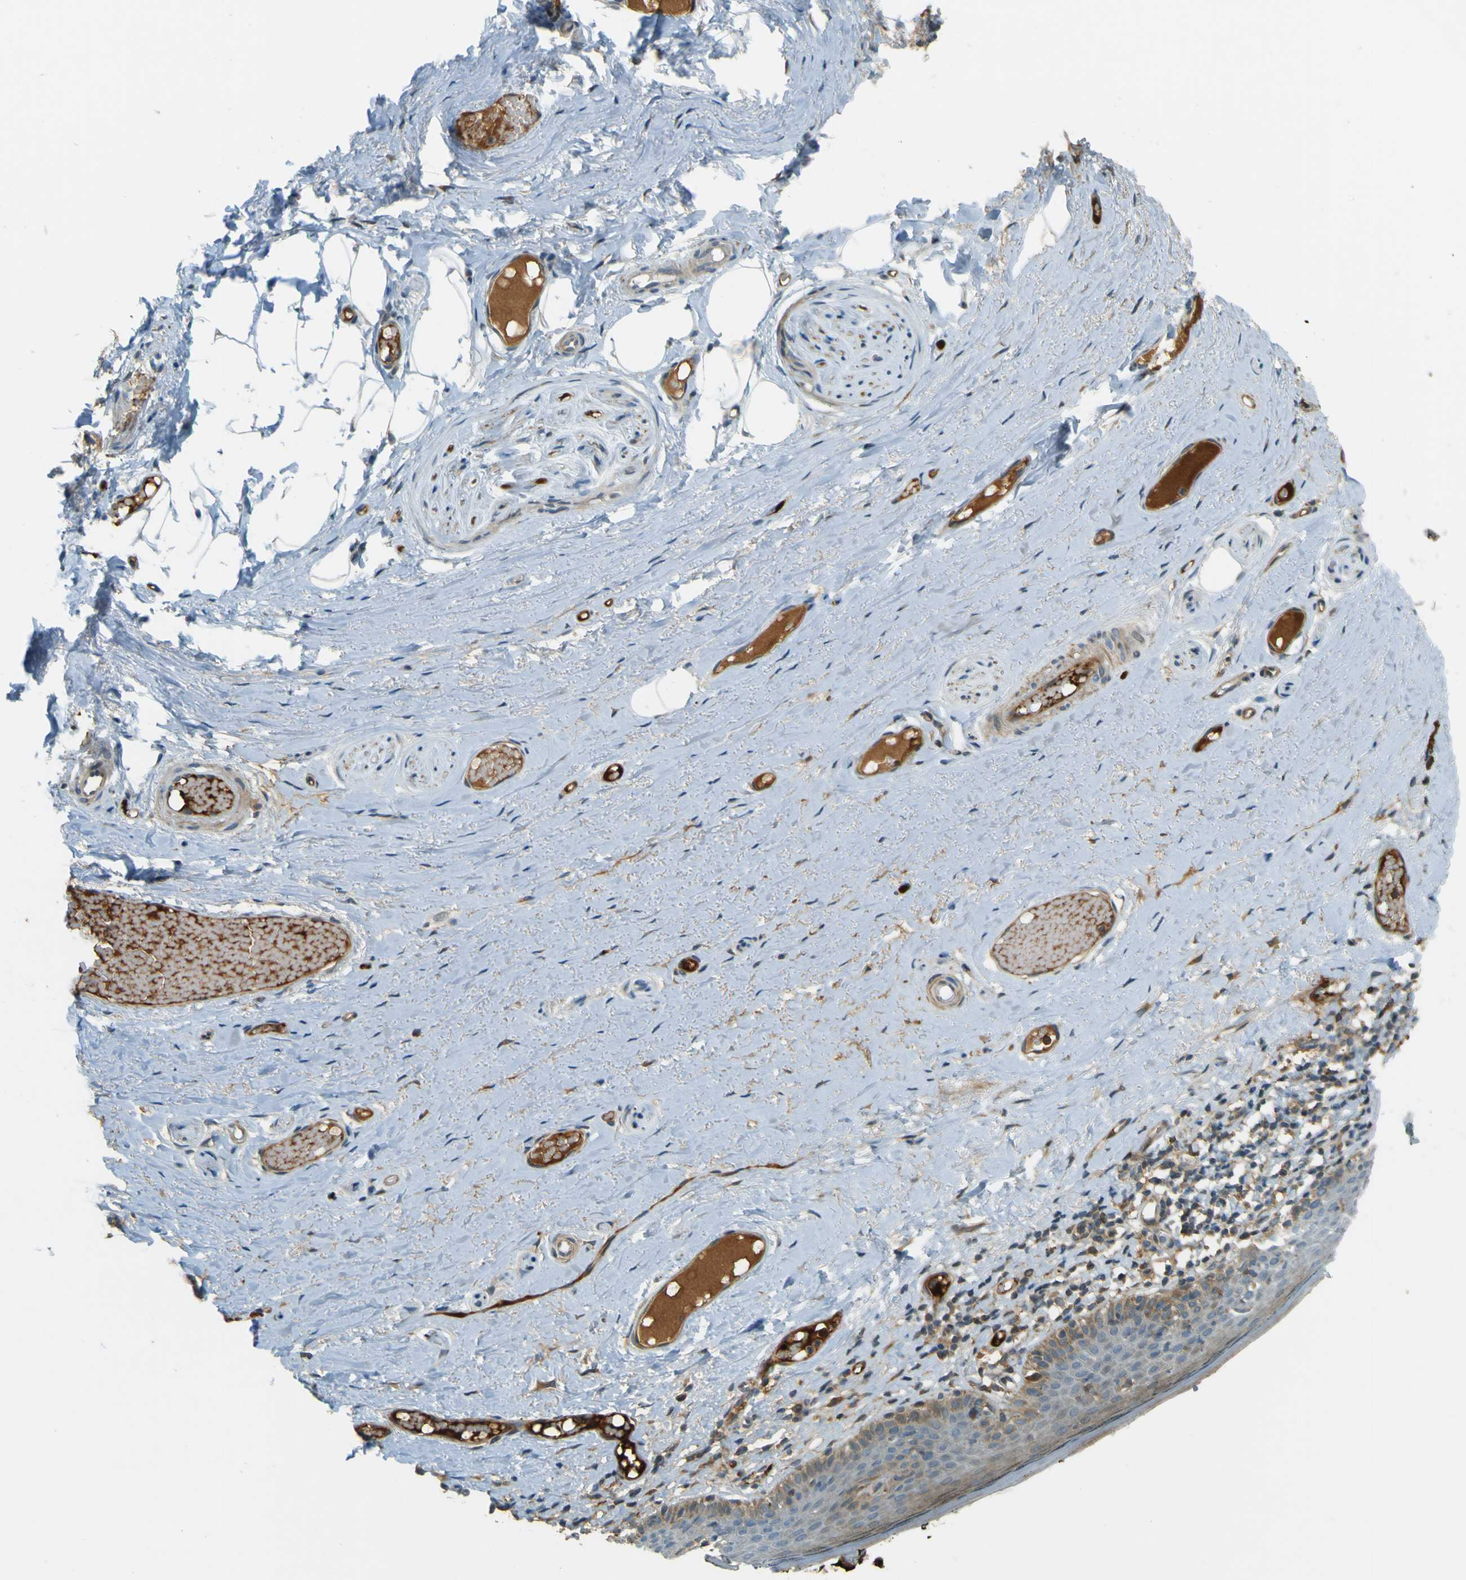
{"staining": {"intensity": "weak", "quantity": "25%-75%", "location": "cytoplasmic/membranous"}, "tissue": "skin", "cell_type": "Epidermal cells", "image_type": "normal", "snomed": [{"axis": "morphology", "description": "Normal tissue, NOS"}, {"axis": "topography", "description": "Vulva"}], "caption": "DAB (3,3'-diaminobenzidine) immunohistochemical staining of benign skin exhibits weak cytoplasmic/membranous protein expression in about 25%-75% of epidermal cells. Nuclei are stained in blue.", "gene": "LPCAT1", "patient": {"sex": "female", "age": 54}}